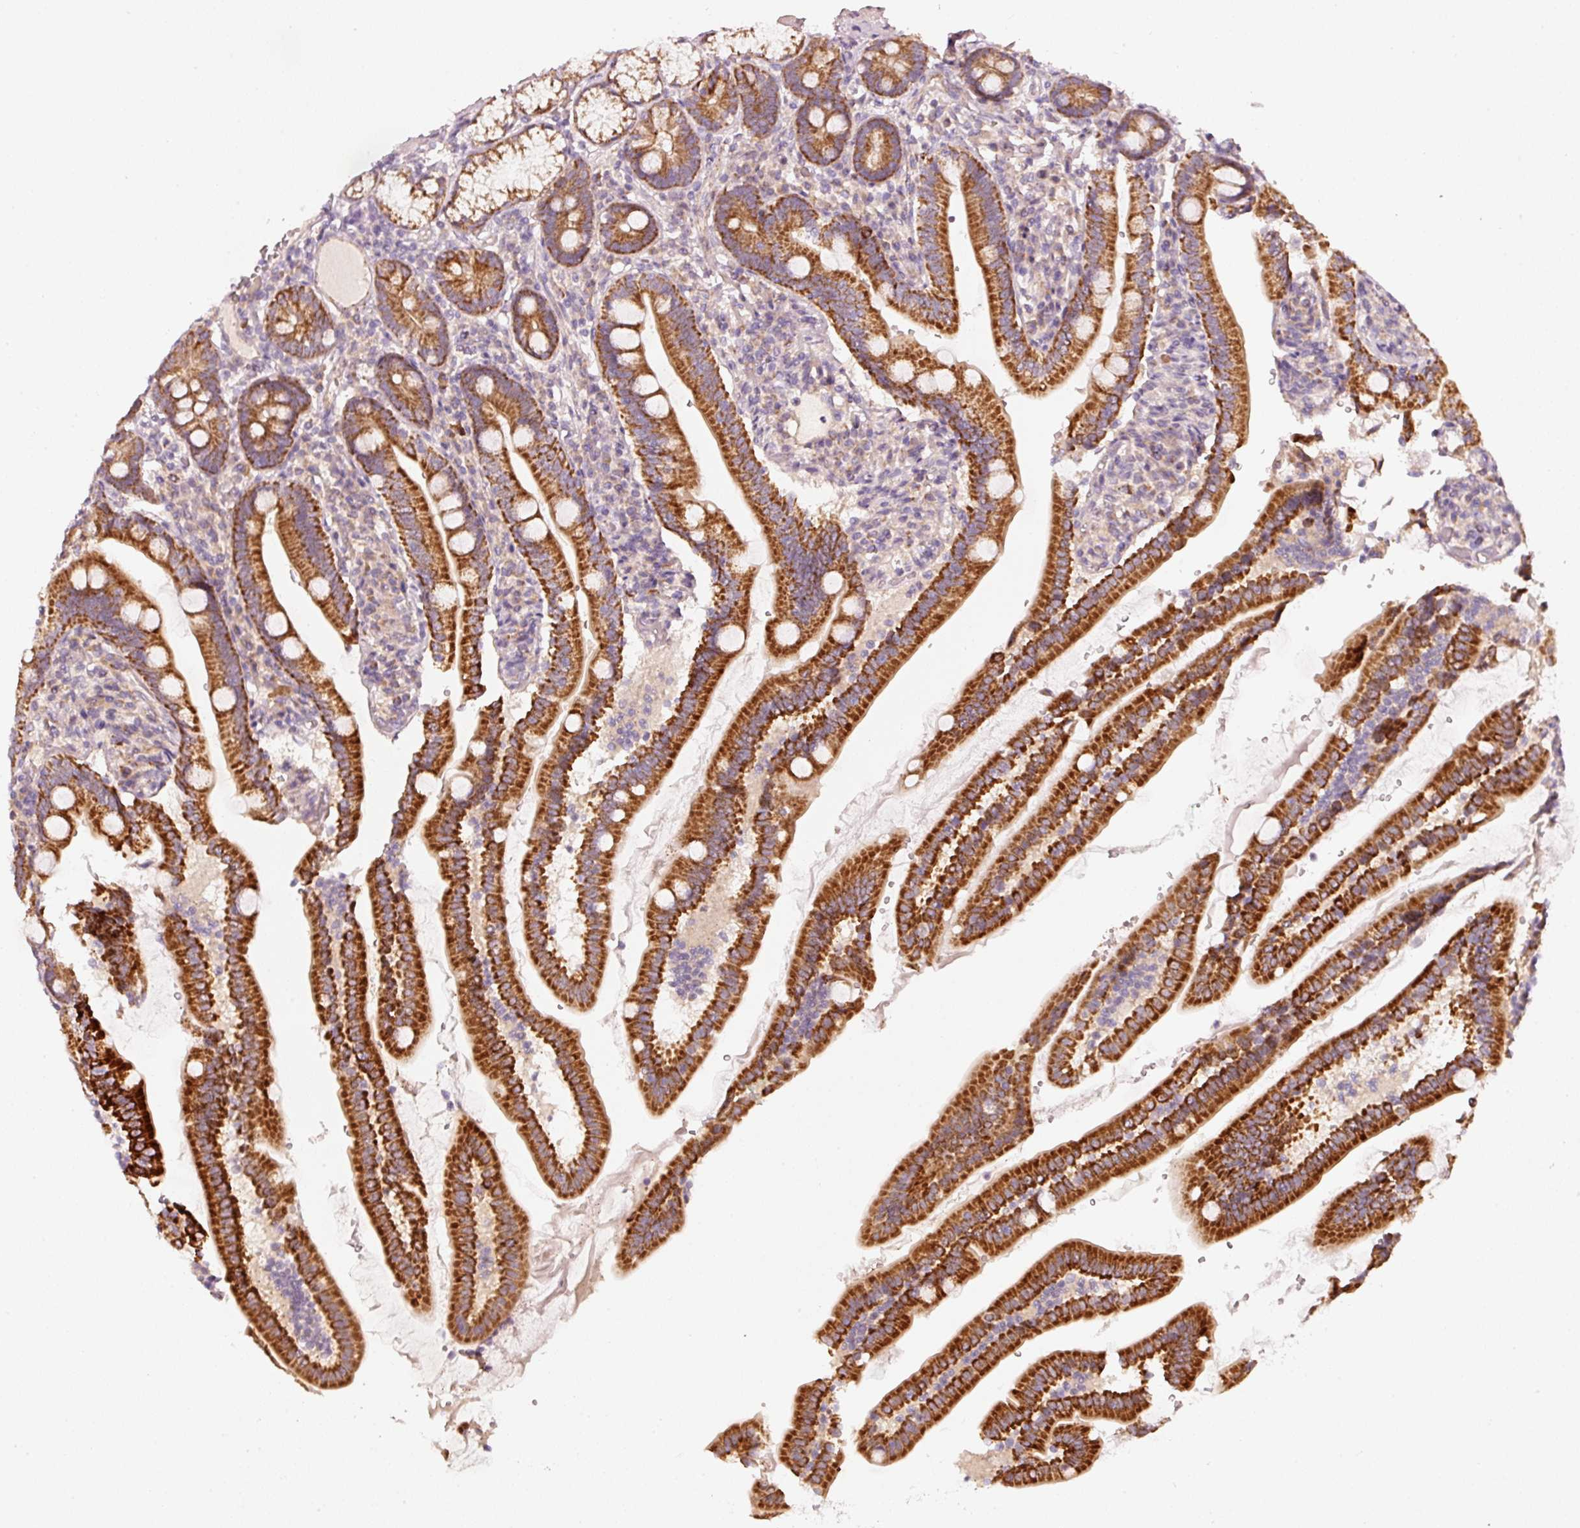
{"staining": {"intensity": "strong", "quantity": ">75%", "location": "cytoplasmic/membranous"}, "tissue": "duodenum", "cell_type": "Glandular cells", "image_type": "normal", "snomed": [{"axis": "morphology", "description": "Normal tissue, NOS"}, {"axis": "topography", "description": "Duodenum"}], "caption": "Immunohistochemical staining of normal human duodenum exhibits high levels of strong cytoplasmic/membranous expression in about >75% of glandular cells. (DAB (3,3'-diaminobenzidine) IHC, brown staining for protein, blue staining for nuclei).", "gene": "ARHGAP22", "patient": {"sex": "female", "age": 67}}